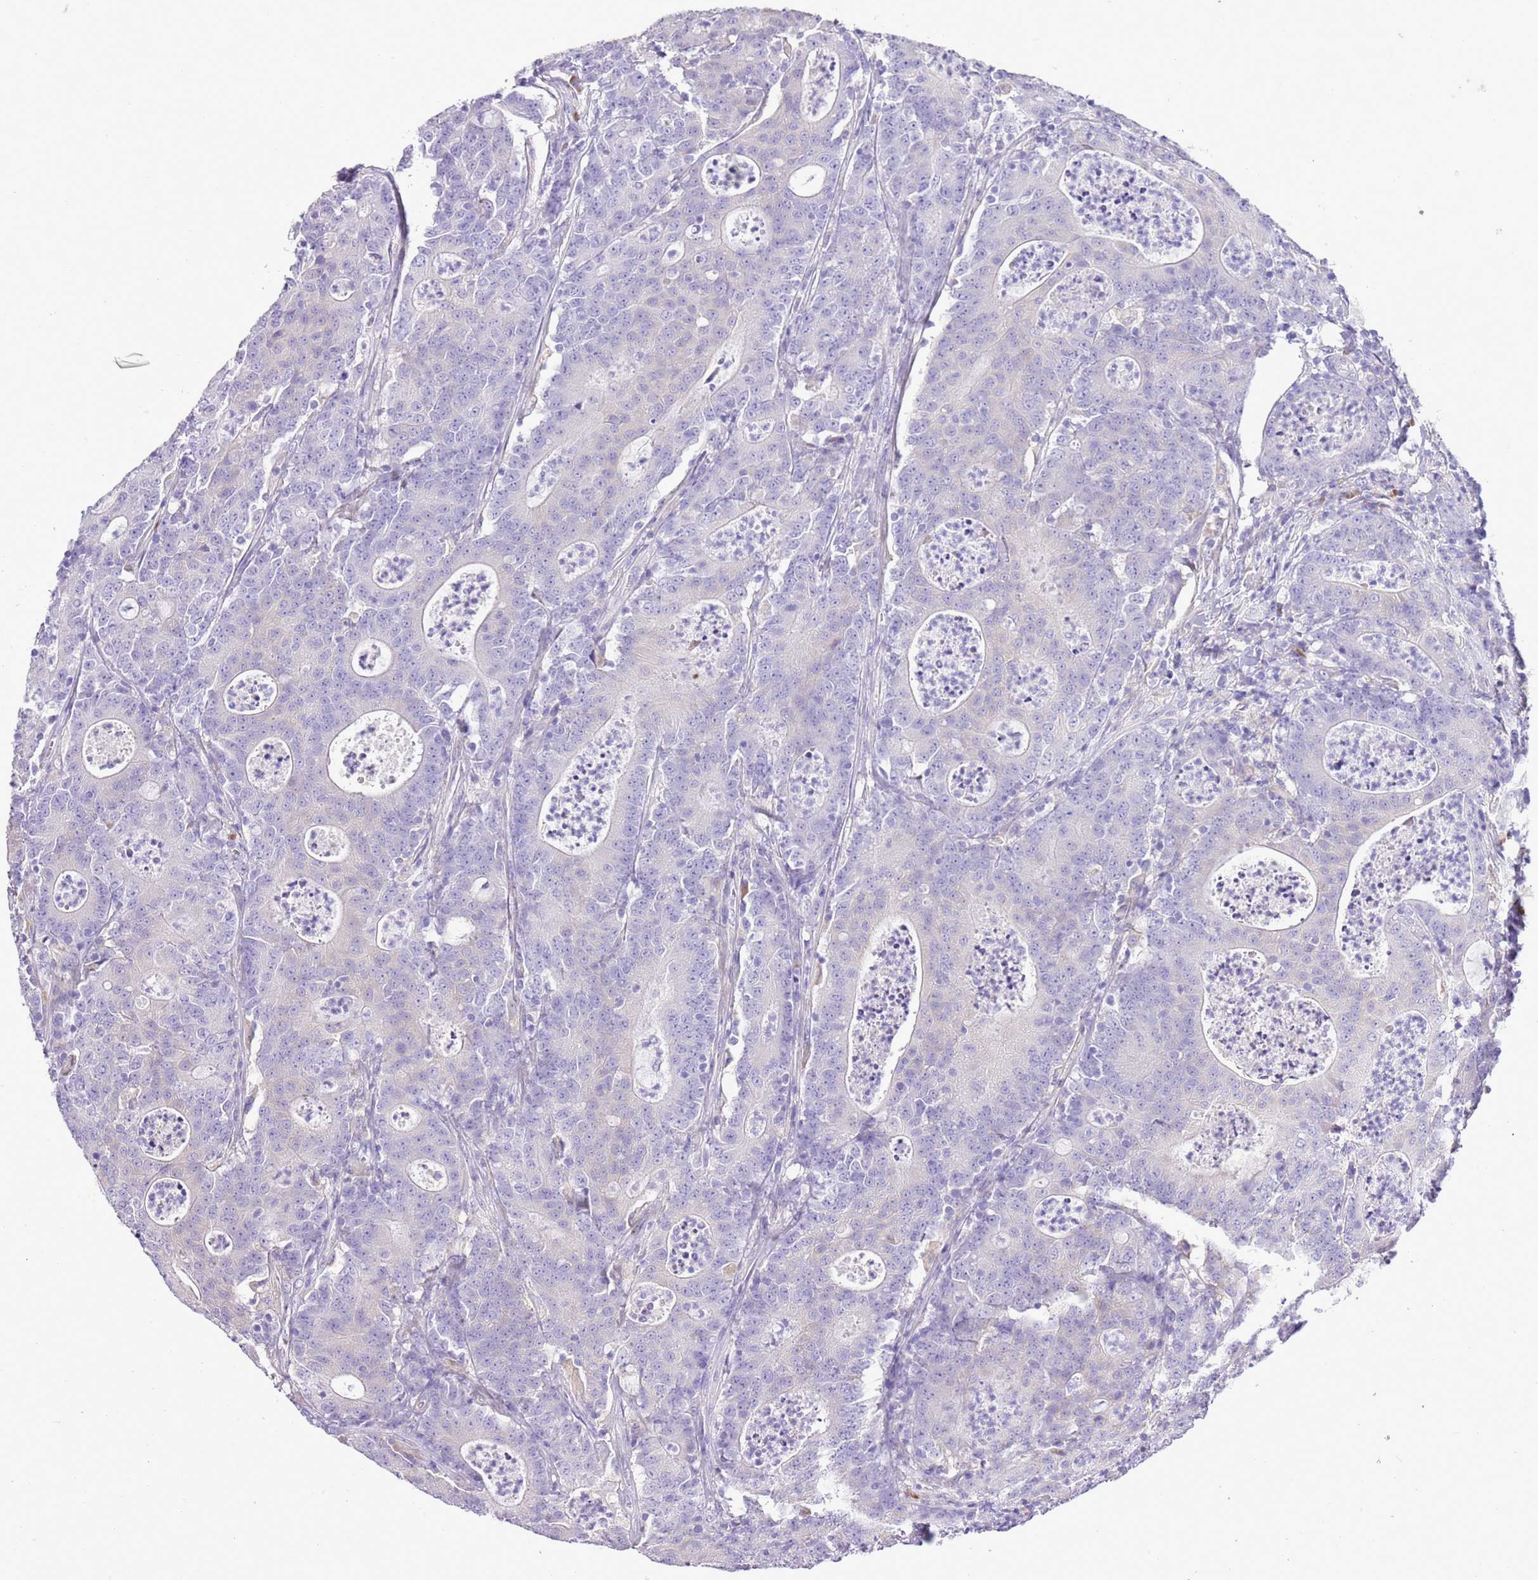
{"staining": {"intensity": "negative", "quantity": "none", "location": "none"}, "tissue": "colorectal cancer", "cell_type": "Tumor cells", "image_type": "cancer", "snomed": [{"axis": "morphology", "description": "Adenocarcinoma, NOS"}, {"axis": "topography", "description": "Colon"}], "caption": "Tumor cells show no significant protein expression in colorectal adenocarcinoma.", "gene": "AAR2", "patient": {"sex": "male", "age": 83}}